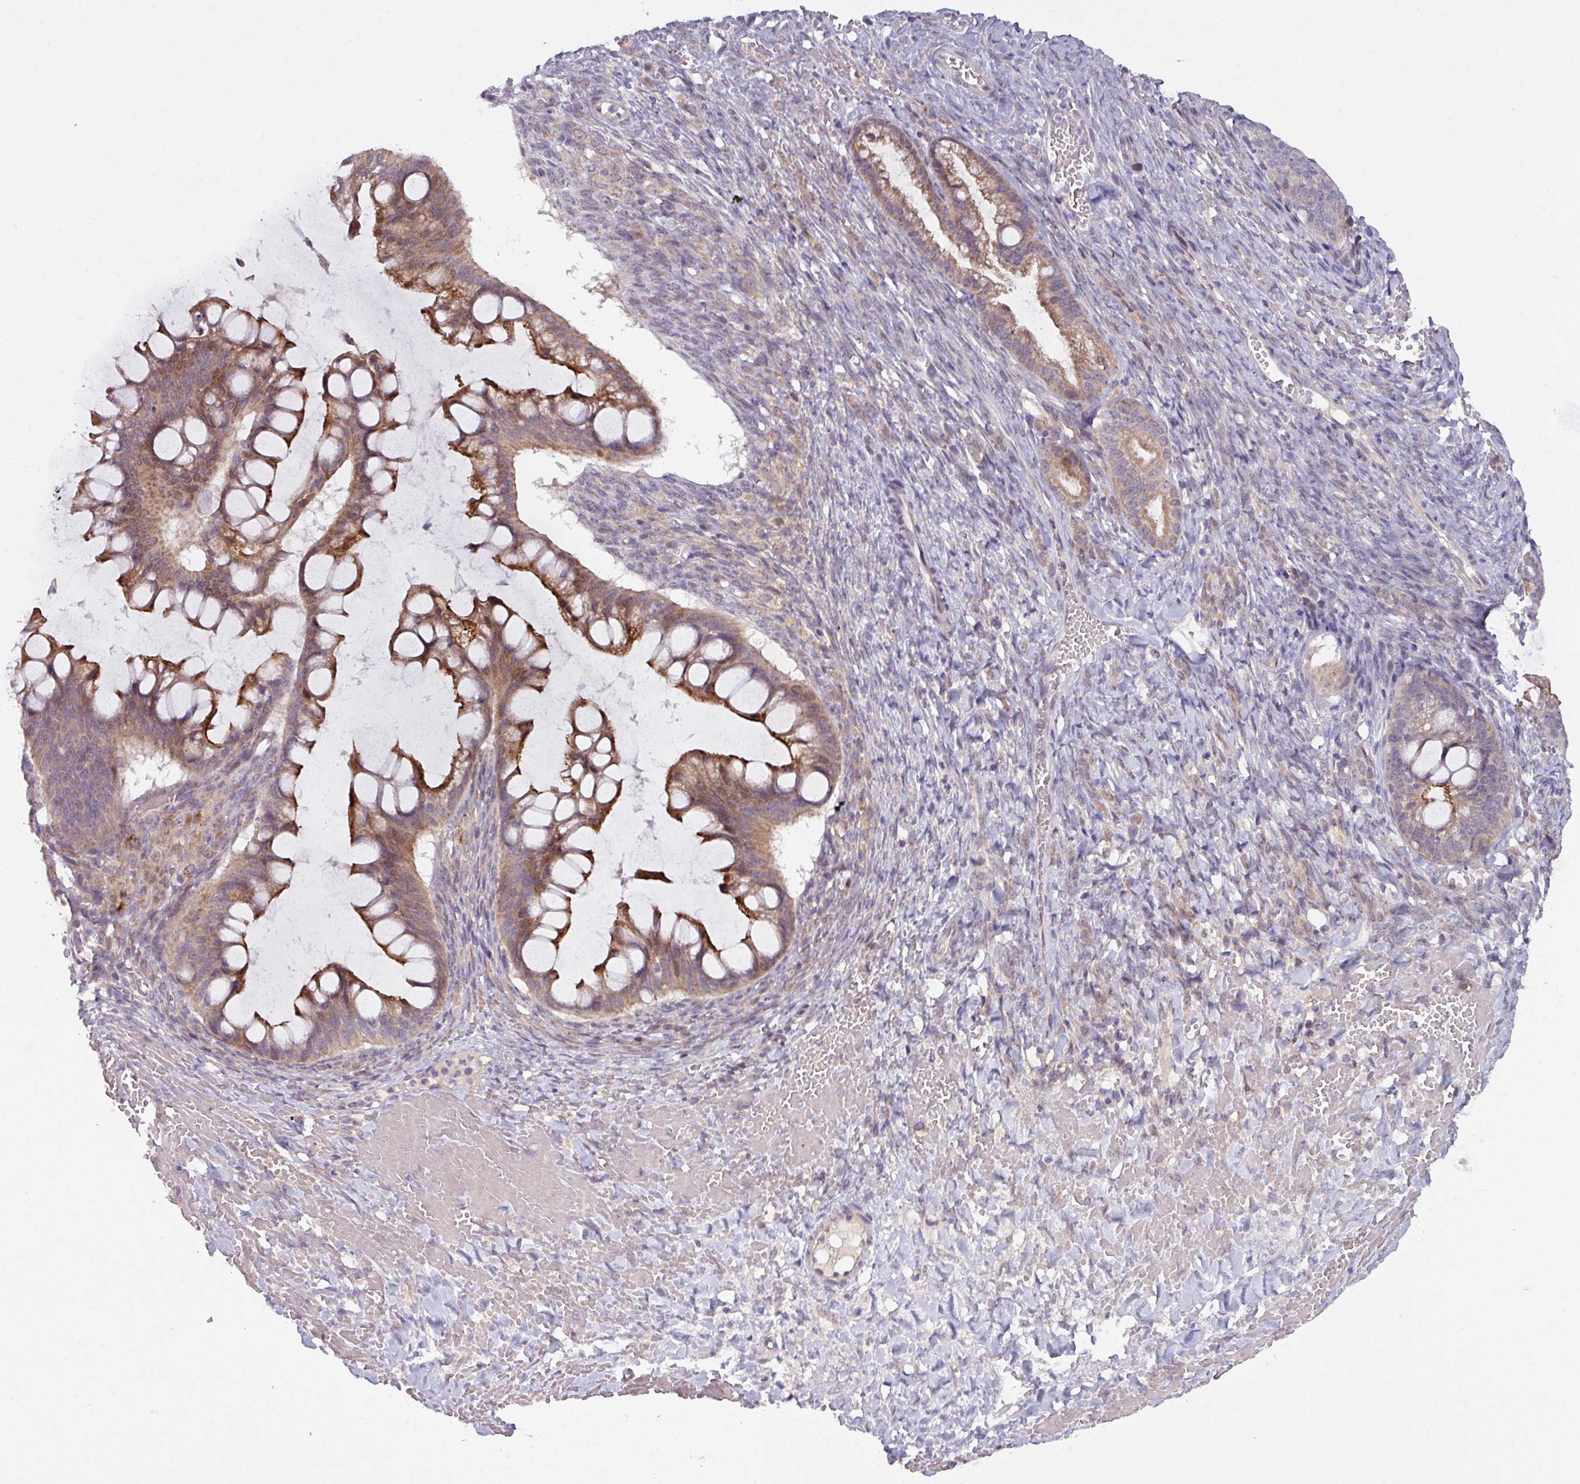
{"staining": {"intensity": "moderate", "quantity": ">75%", "location": "cytoplasmic/membranous,nuclear"}, "tissue": "ovarian cancer", "cell_type": "Tumor cells", "image_type": "cancer", "snomed": [{"axis": "morphology", "description": "Cystadenocarcinoma, mucinous, NOS"}, {"axis": "topography", "description": "Ovary"}], "caption": "An immunohistochemistry histopathology image of tumor tissue is shown. Protein staining in brown shows moderate cytoplasmic/membranous and nuclear positivity in ovarian cancer (mucinous cystadenocarcinoma) within tumor cells. The staining was performed using DAB to visualize the protein expression in brown, while the nuclei were stained in blue with hematoxylin (Magnification: 20x).", "gene": "OGFOD3", "patient": {"sex": "female", "age": 73}}